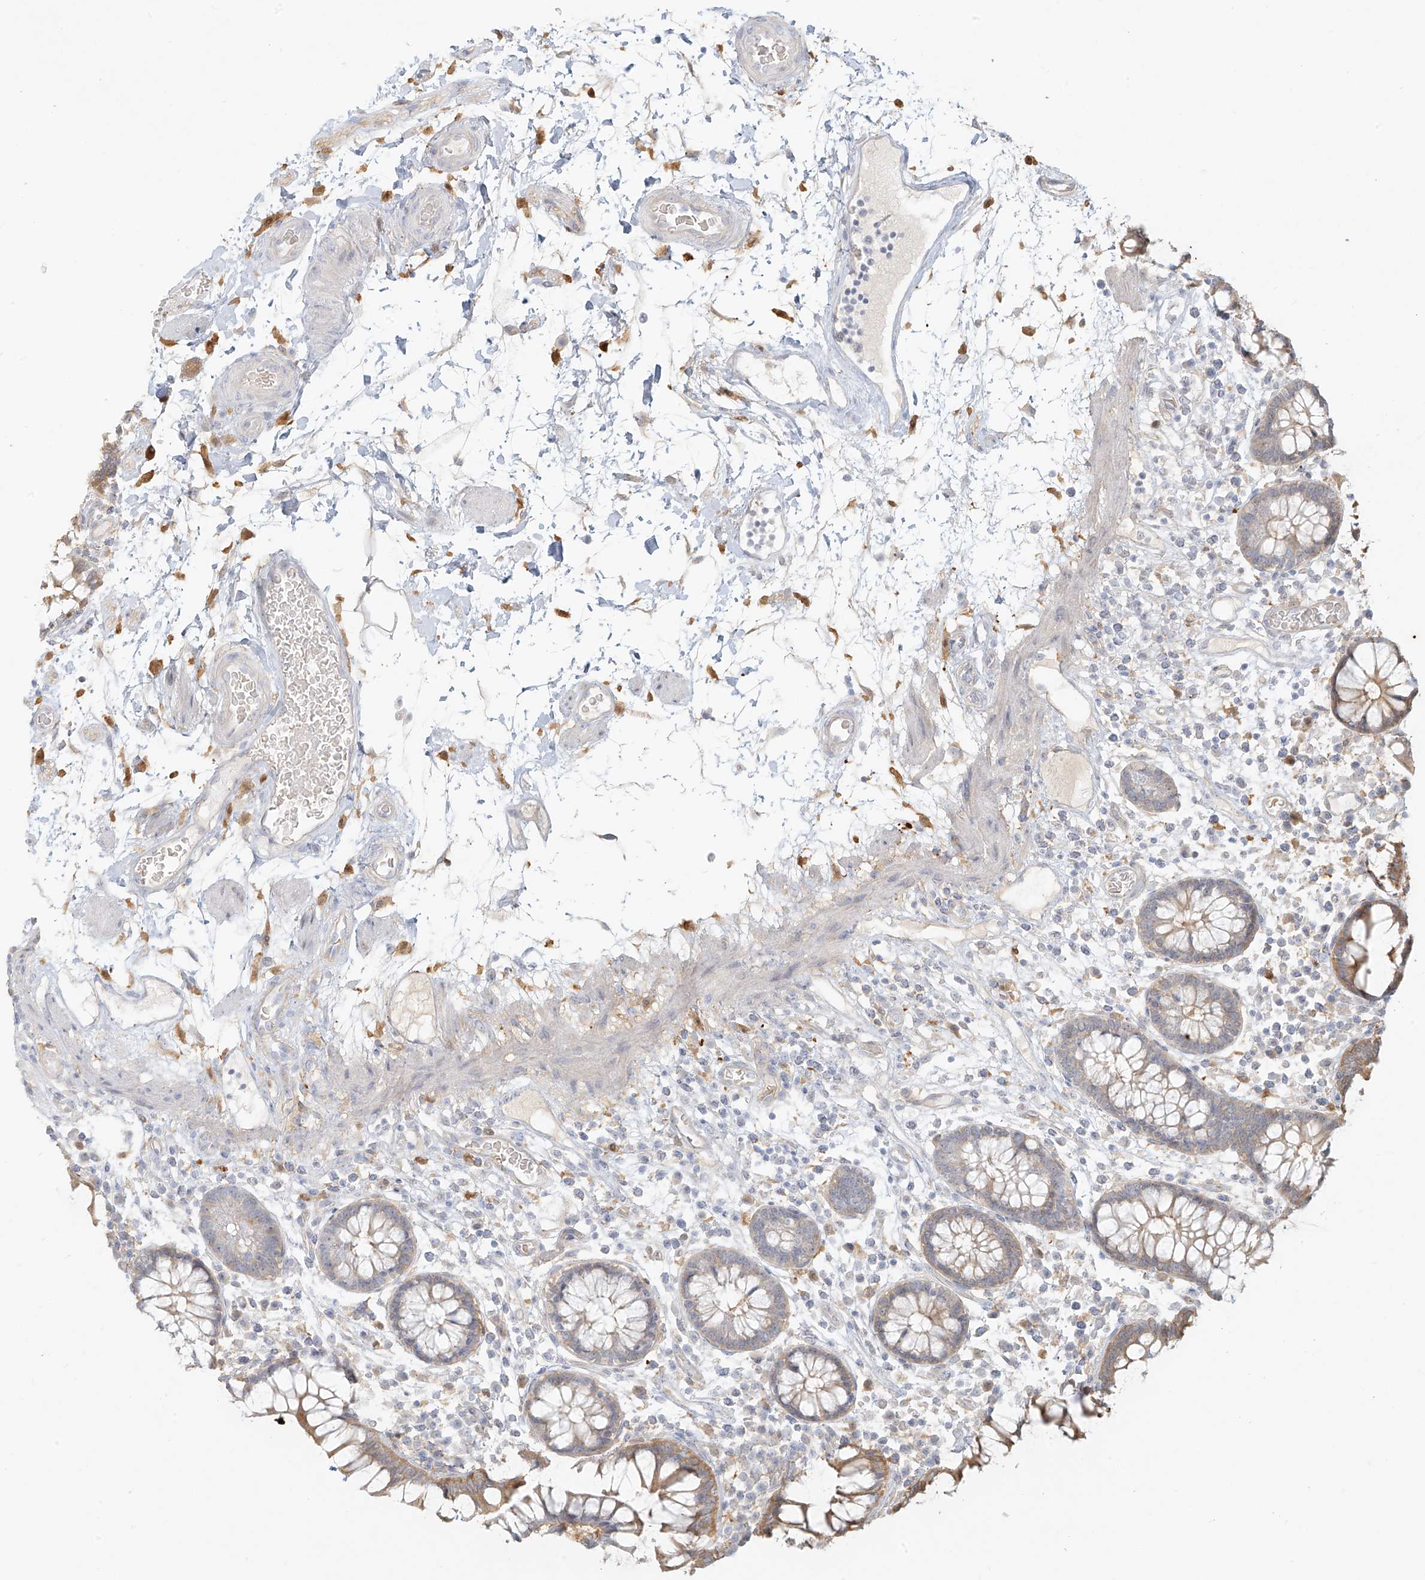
{"staining": {"intensity": "negative", "quantity": "none", "location": "none"}, "tissue": "colon", "cell_type": "Endothelial cells", "image_type": "normal", "snomed": [{"axis": "morphology", "description": "Normal tissue, NOS"}, {"axis": "topography", "description": "Colon"}], "caption": "The IHC image has no significant staining in endothelial cells of colon.", "gene": "UPK1B", "patient": {"sex": "female", "age": 79}}